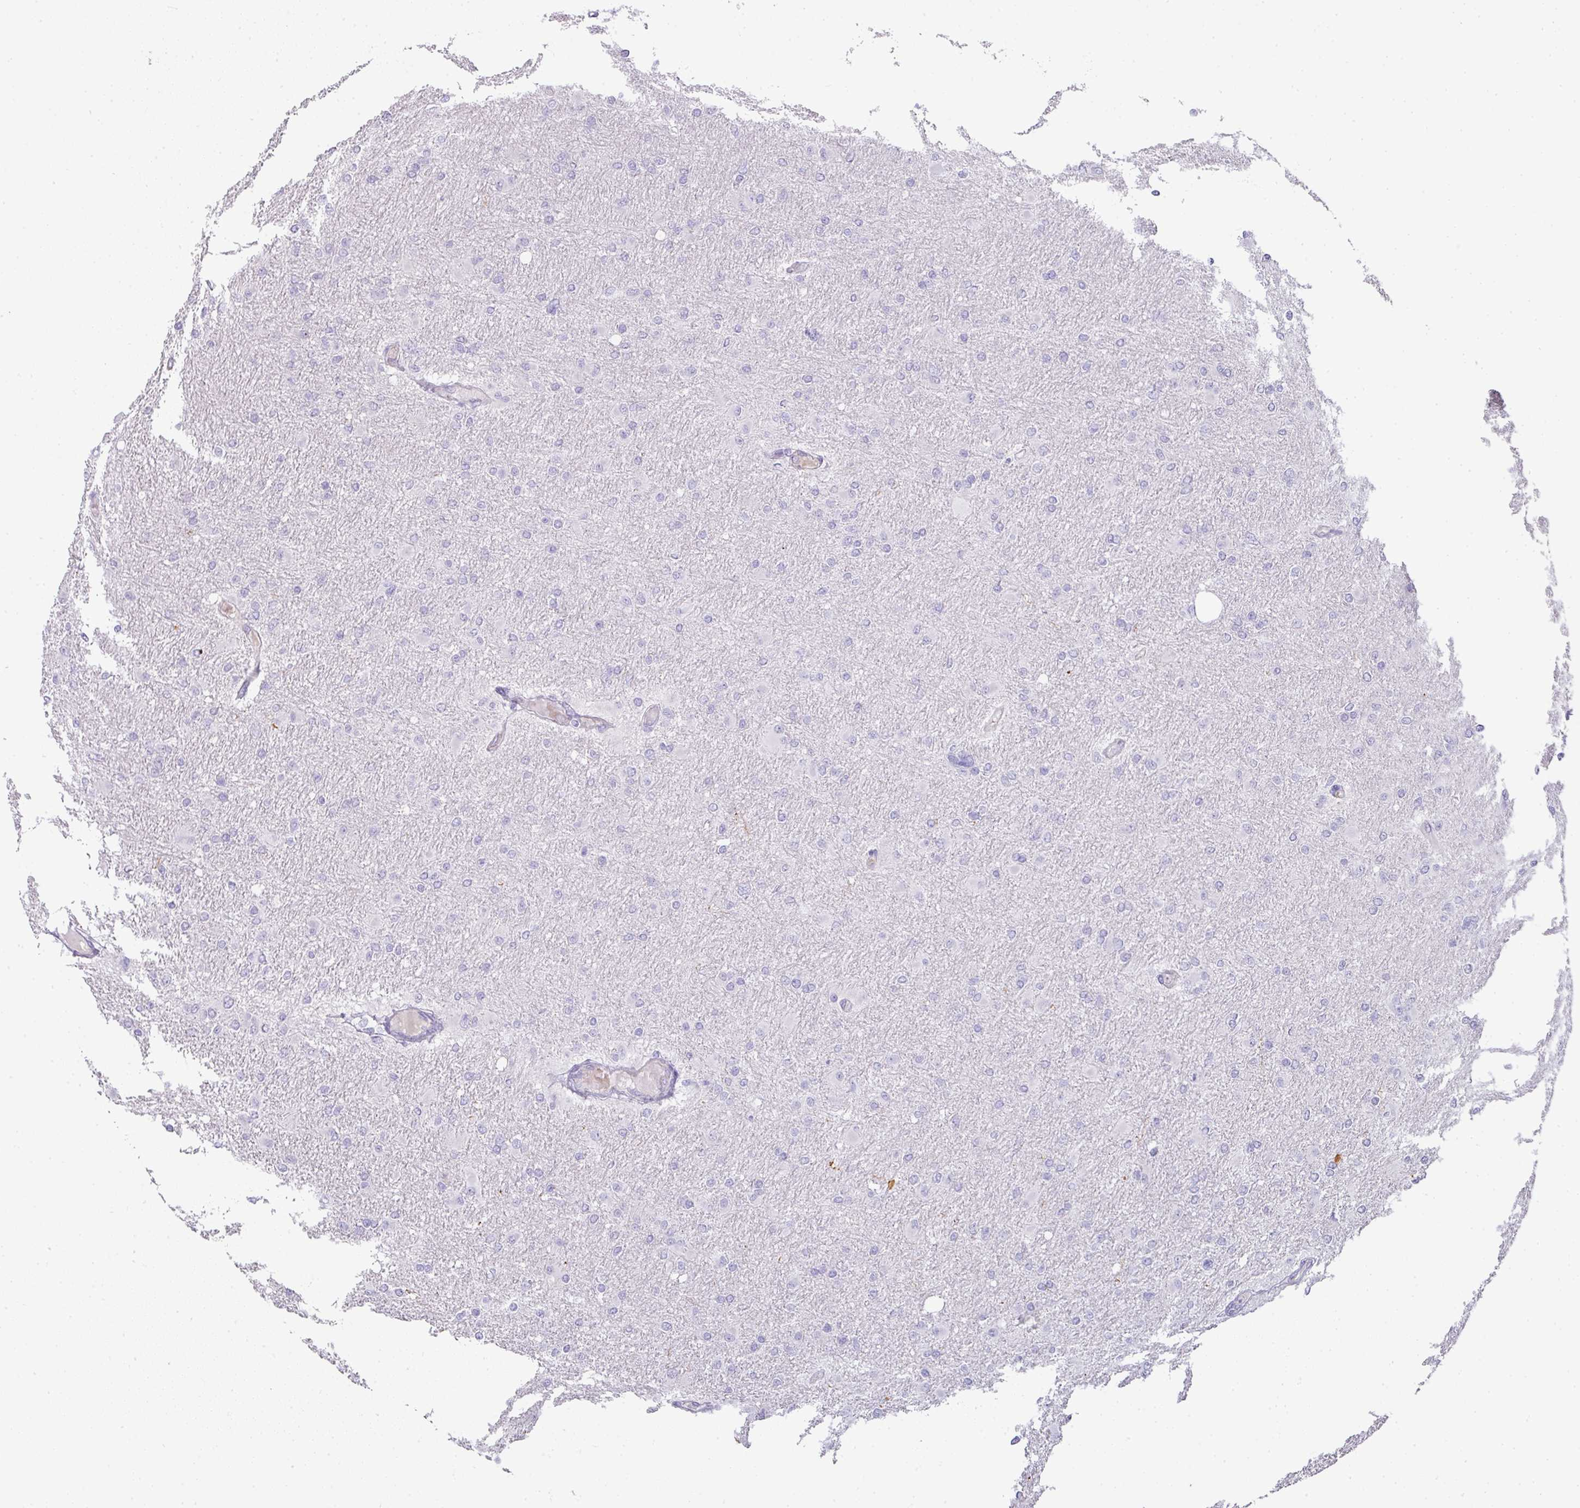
{"staining": {"intensity": "negative", "quantity": "none", "location": "none"}, "tissue": "glioma", "cell_type": "Tumor cells", "image_type": "cancer", "snomed": [{"axis": "morphology", "description": "Glioma, malignant, High grade"}, {"axis": "topography", "description": "Cerebral cortex"}], "caption": "A high-resolution photomicrograph shows immunohistochemistry (IHC) staining of malignant glioma (high-grade), which exhibits no significant expression in tumor cells.", "gene": "OR52N1", "patient": {"sex": "female", "age": 36}}